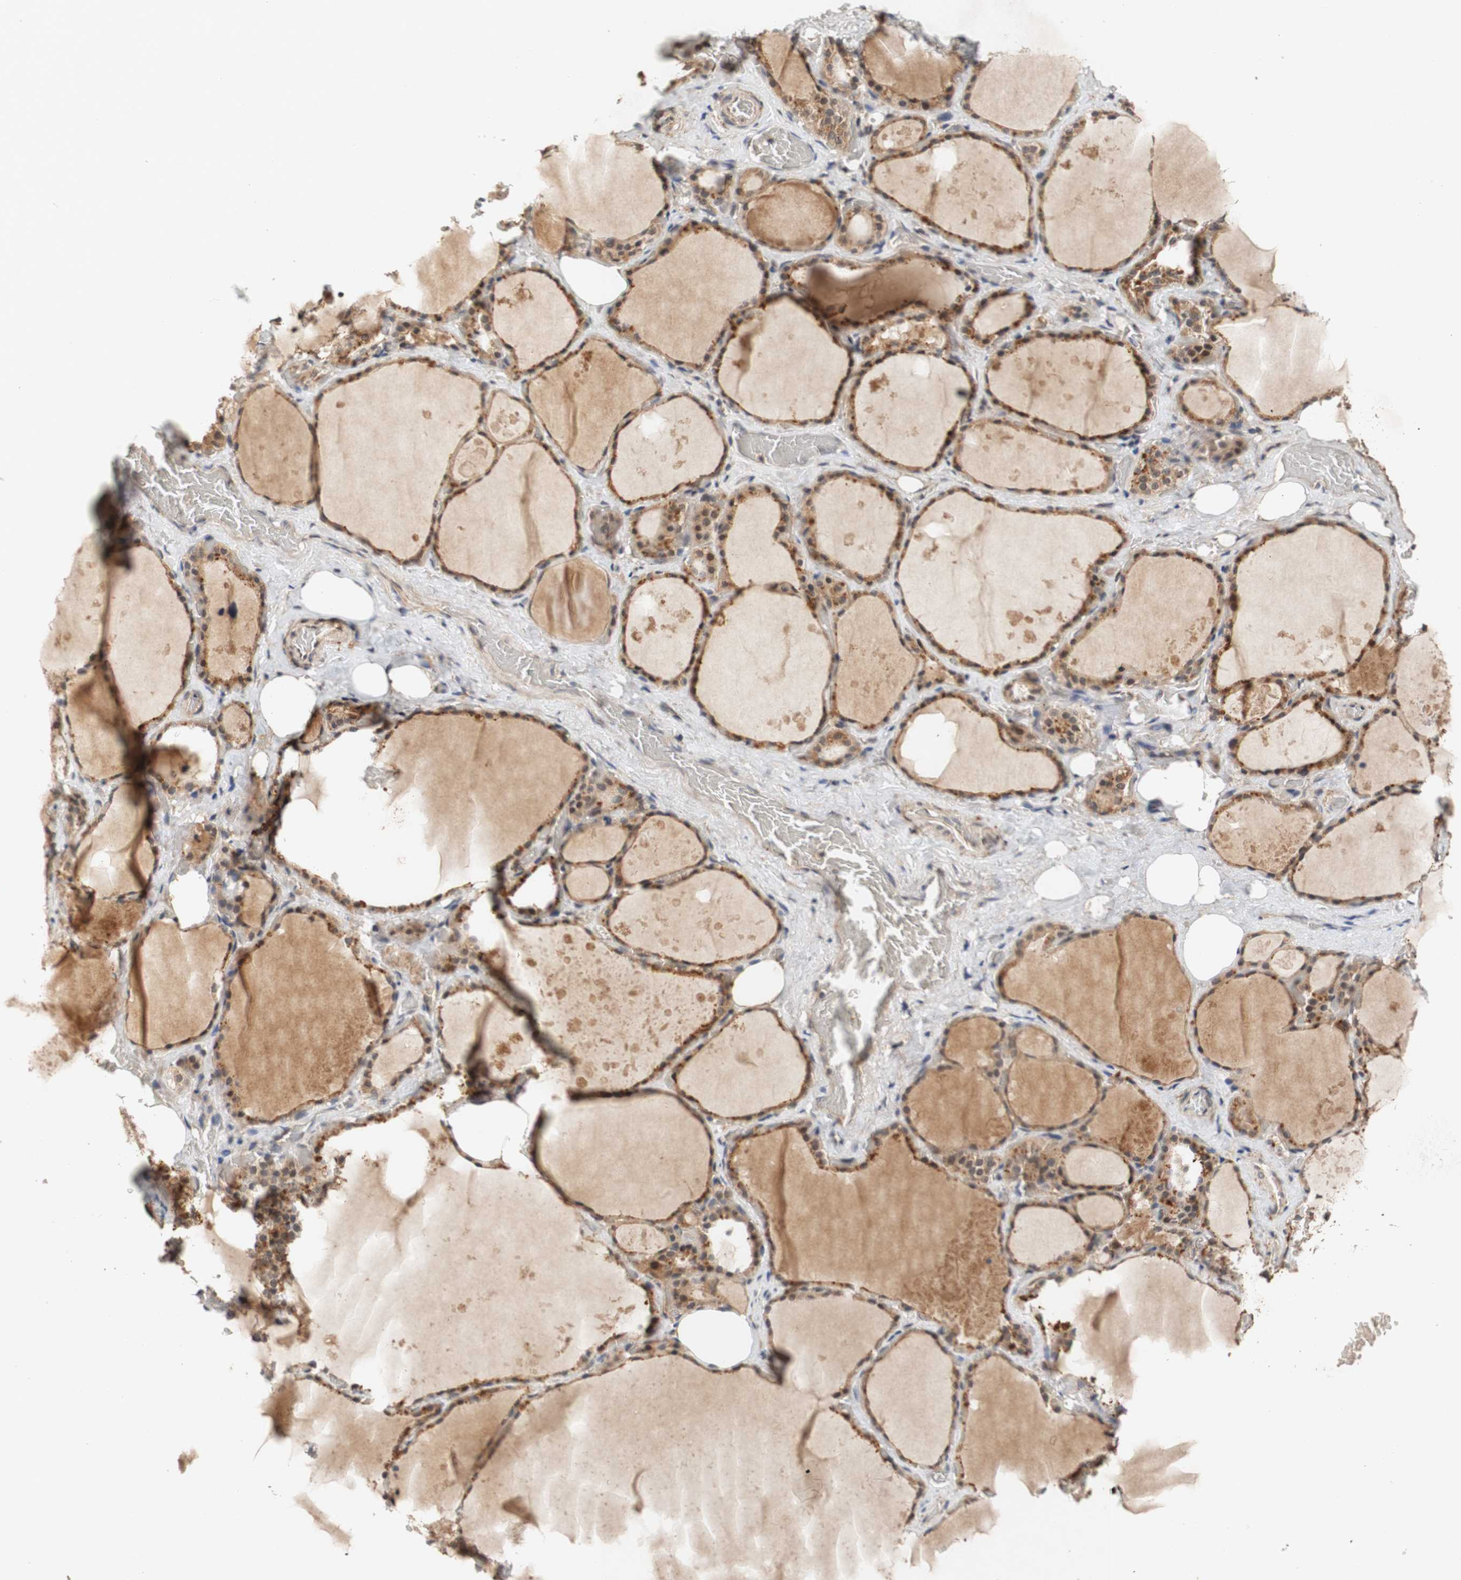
{"staining": {"intensity": "moderate", "quantity": ">75%", "location": "cytoplasmic/membranous"}, "tissue": "thyroid gland", "cell_type": "Glandular cells", "image_type": "normal", "snomed": [{"axis": "morphology", "description": "Normal tissue, NOS"}, {"axis": "topography", "description": "Thyroid gland"}], "caption": "The immunohistochemical stain labels moderate cytoplasmic/membranous expression in glandular cells of benign thyroid gland. Using DAB (brown) and hematoxylin (blue) stains, captured at high magnification using brightfield microscopy.", "gene": "PIN1", "patient": {"sex": "male", "age": 61}}